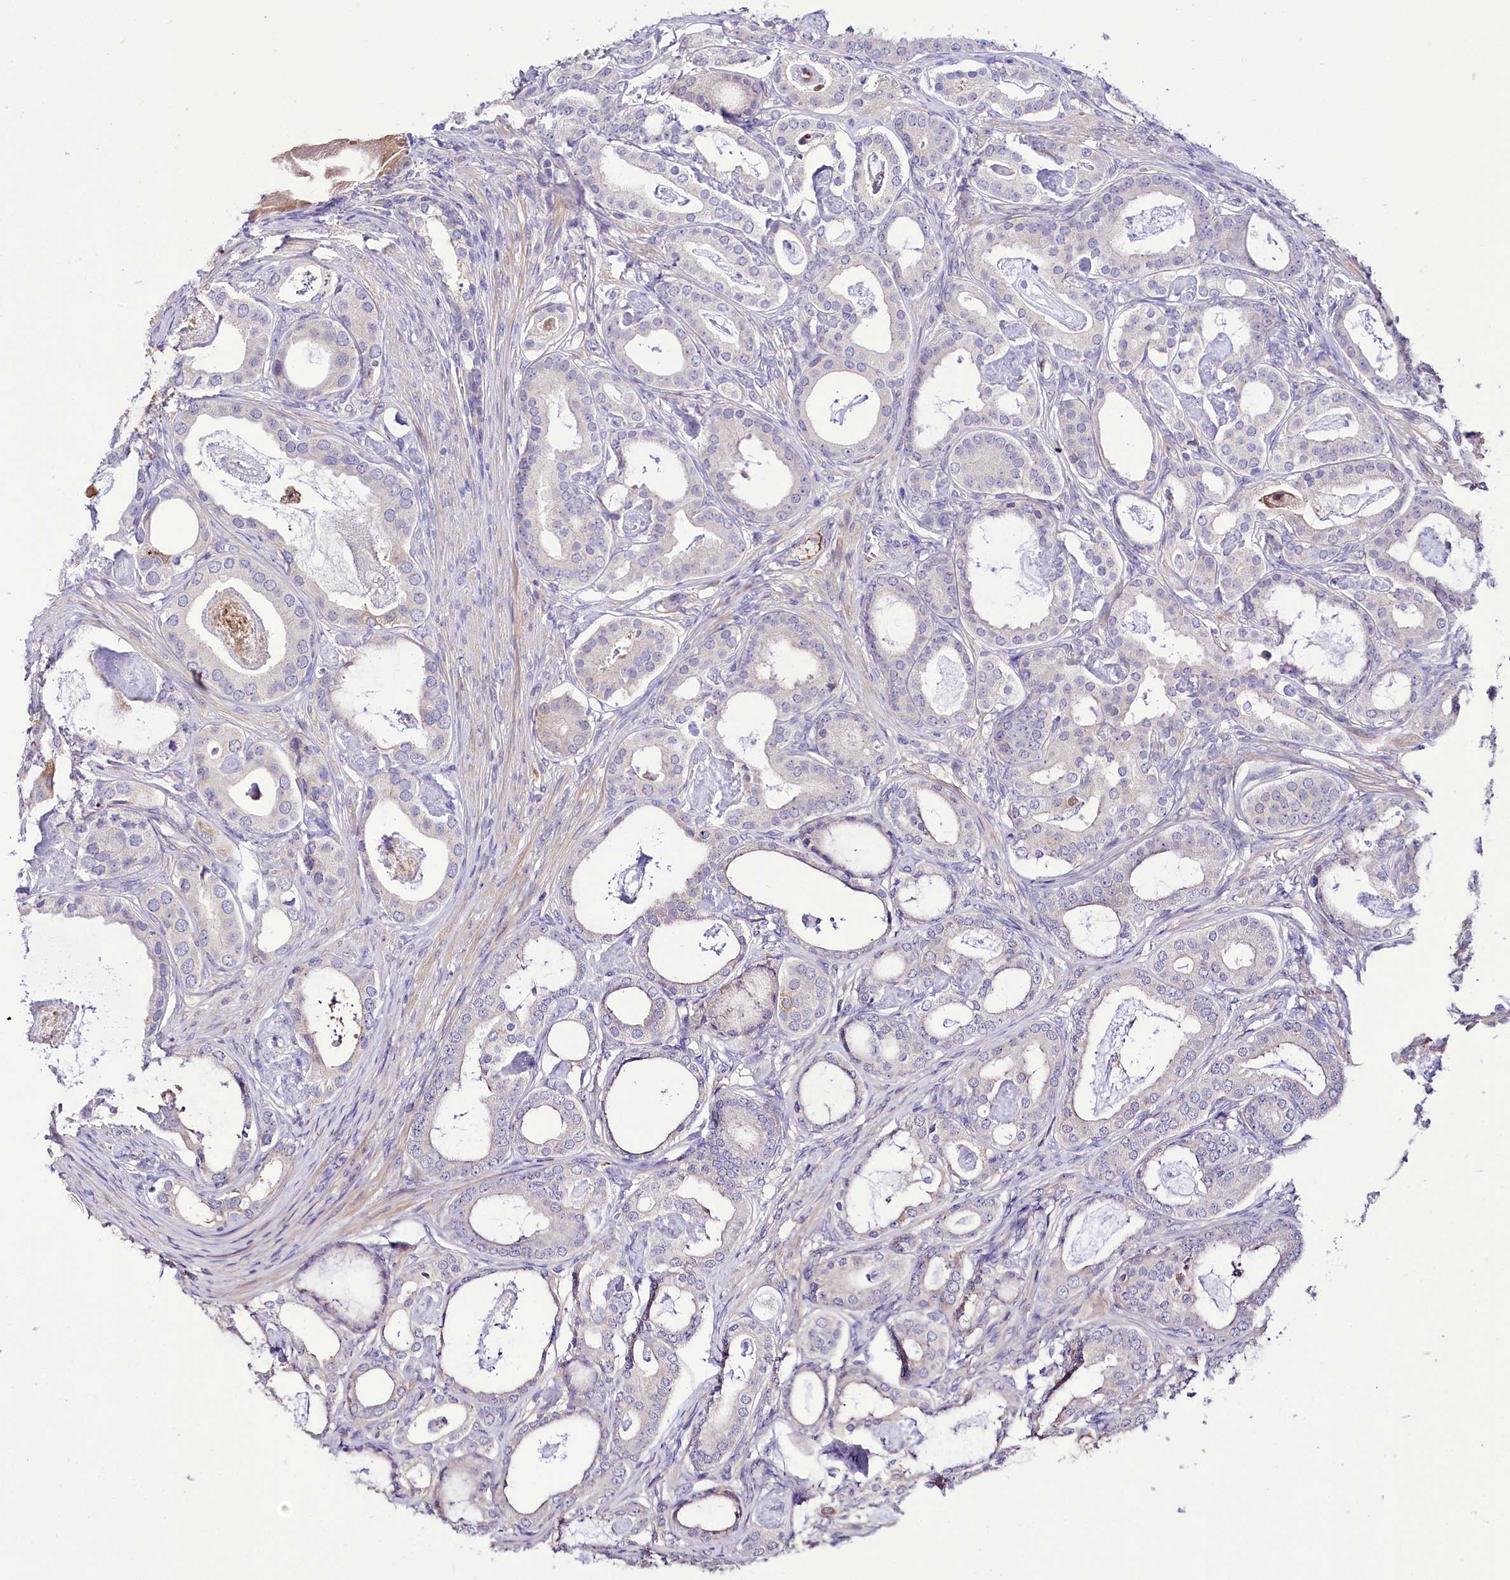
{"staining": {"intensity": "negative", "quantity": "none", "location": "none"}, "tissue": "prostate cancer", "cell_type": "Tumor cells", "image_type": "cancer", "snomed": [{"axis": "morphology", "description": "Adenocarcinoma, Low grade"}, {"axis": "topography", "description": "Prostate"}], "caption": "Immunohistochemistry (IHC) of human prostate low-grade adenocarcinoma displays no positivity in tumor cells. (DAB (3,3'-diaminobenzidine) IHC visualized using brightfield microscopy, high magnification).", "gene": "PPP1R32", "patient": {"sex": "male", "age": 71}}